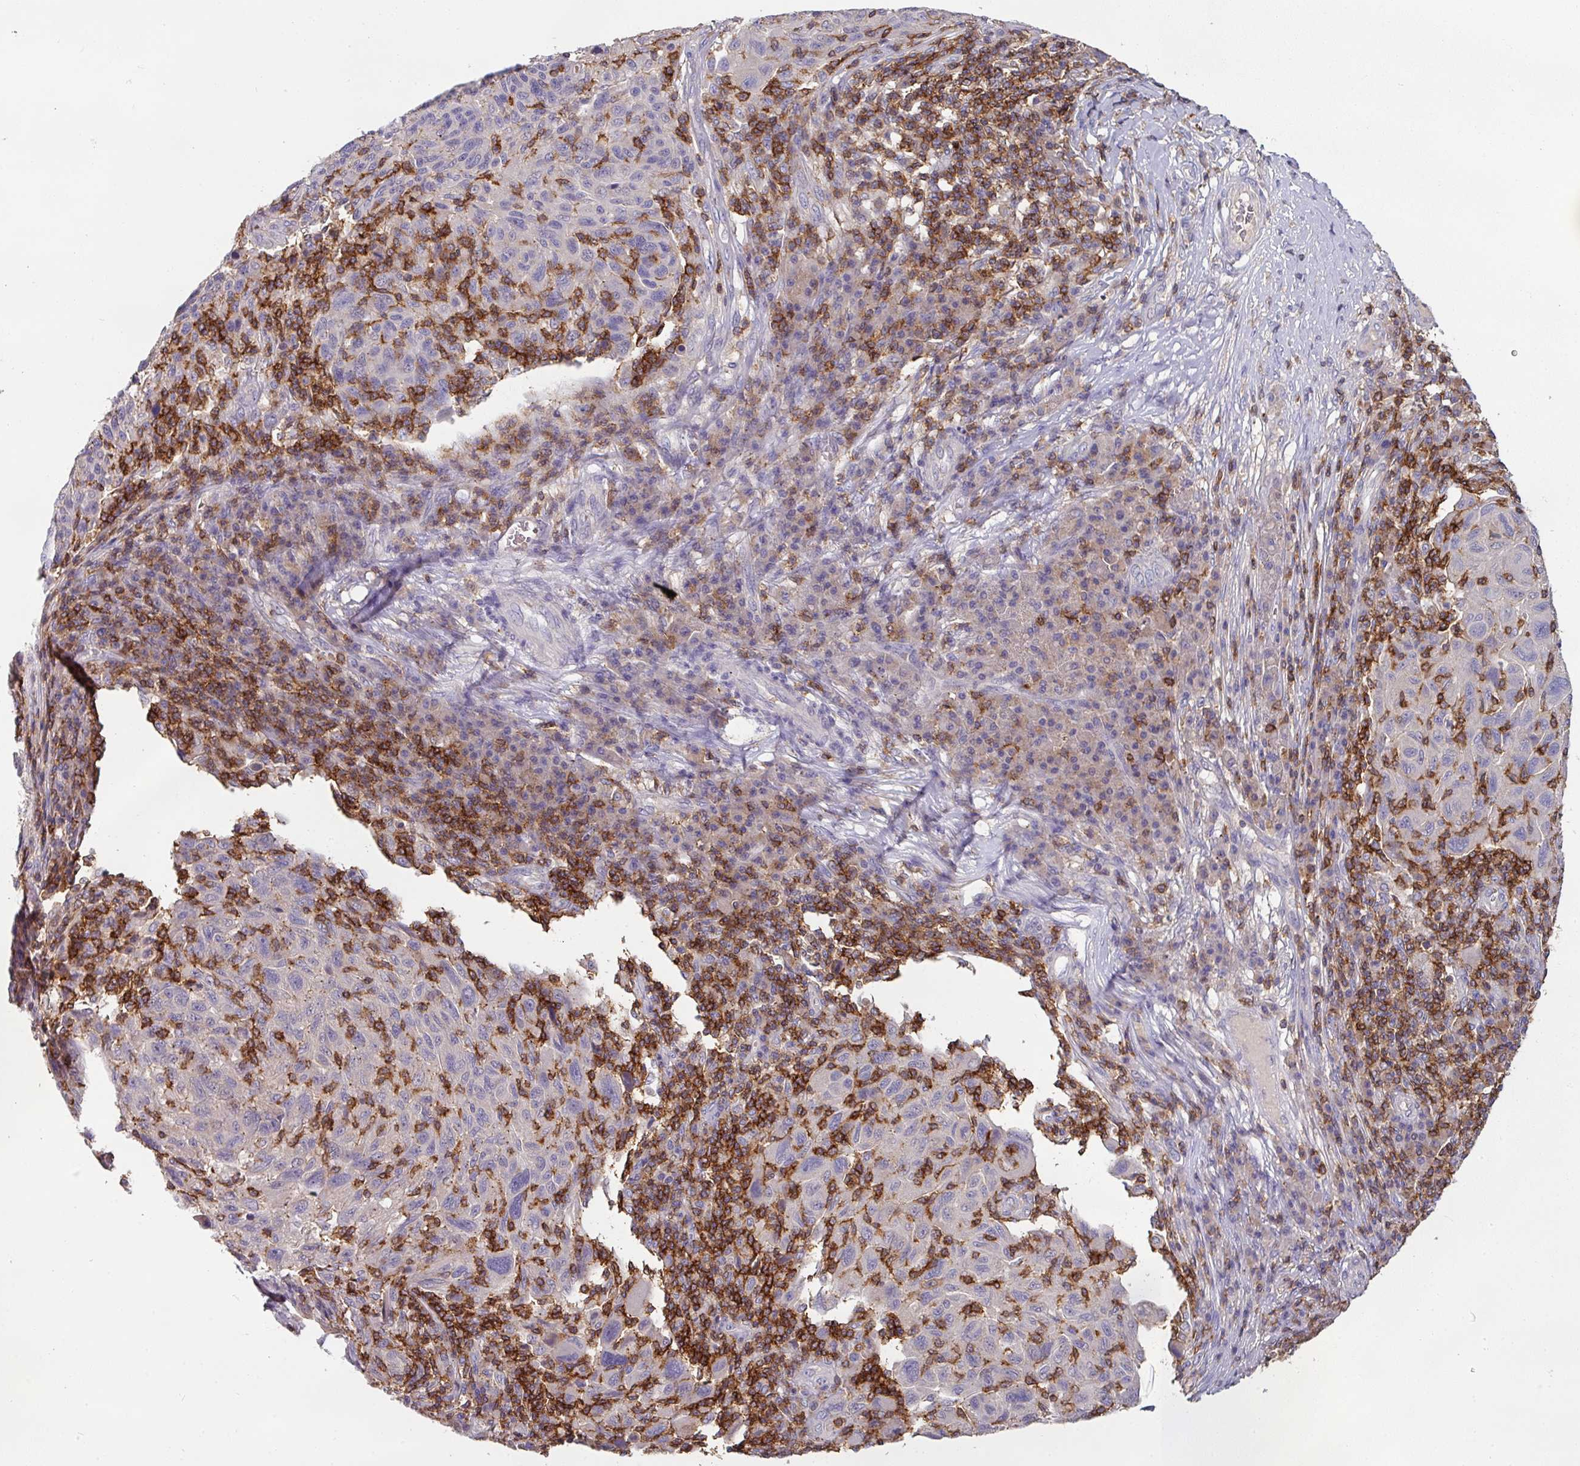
{"staining": {"intensity": "negative", "quantity": "none", "location": "none"}, "tissue": "melanoma", "cell_type": "Tumor cells", "image_type": "cancer", "snomed": [{"axis": "morphology", "description": "Malignant melanoma, NOS"}, {"axis": "topography", "description": "Skin"}], "caption": "Immunohistochemistry (IHC) of malignant melanoma exhibits no staining in tumor cells. Nuclei are stained in blue.", "gene": "CD3G", "patient": {"sex": "male", "age": 53}}